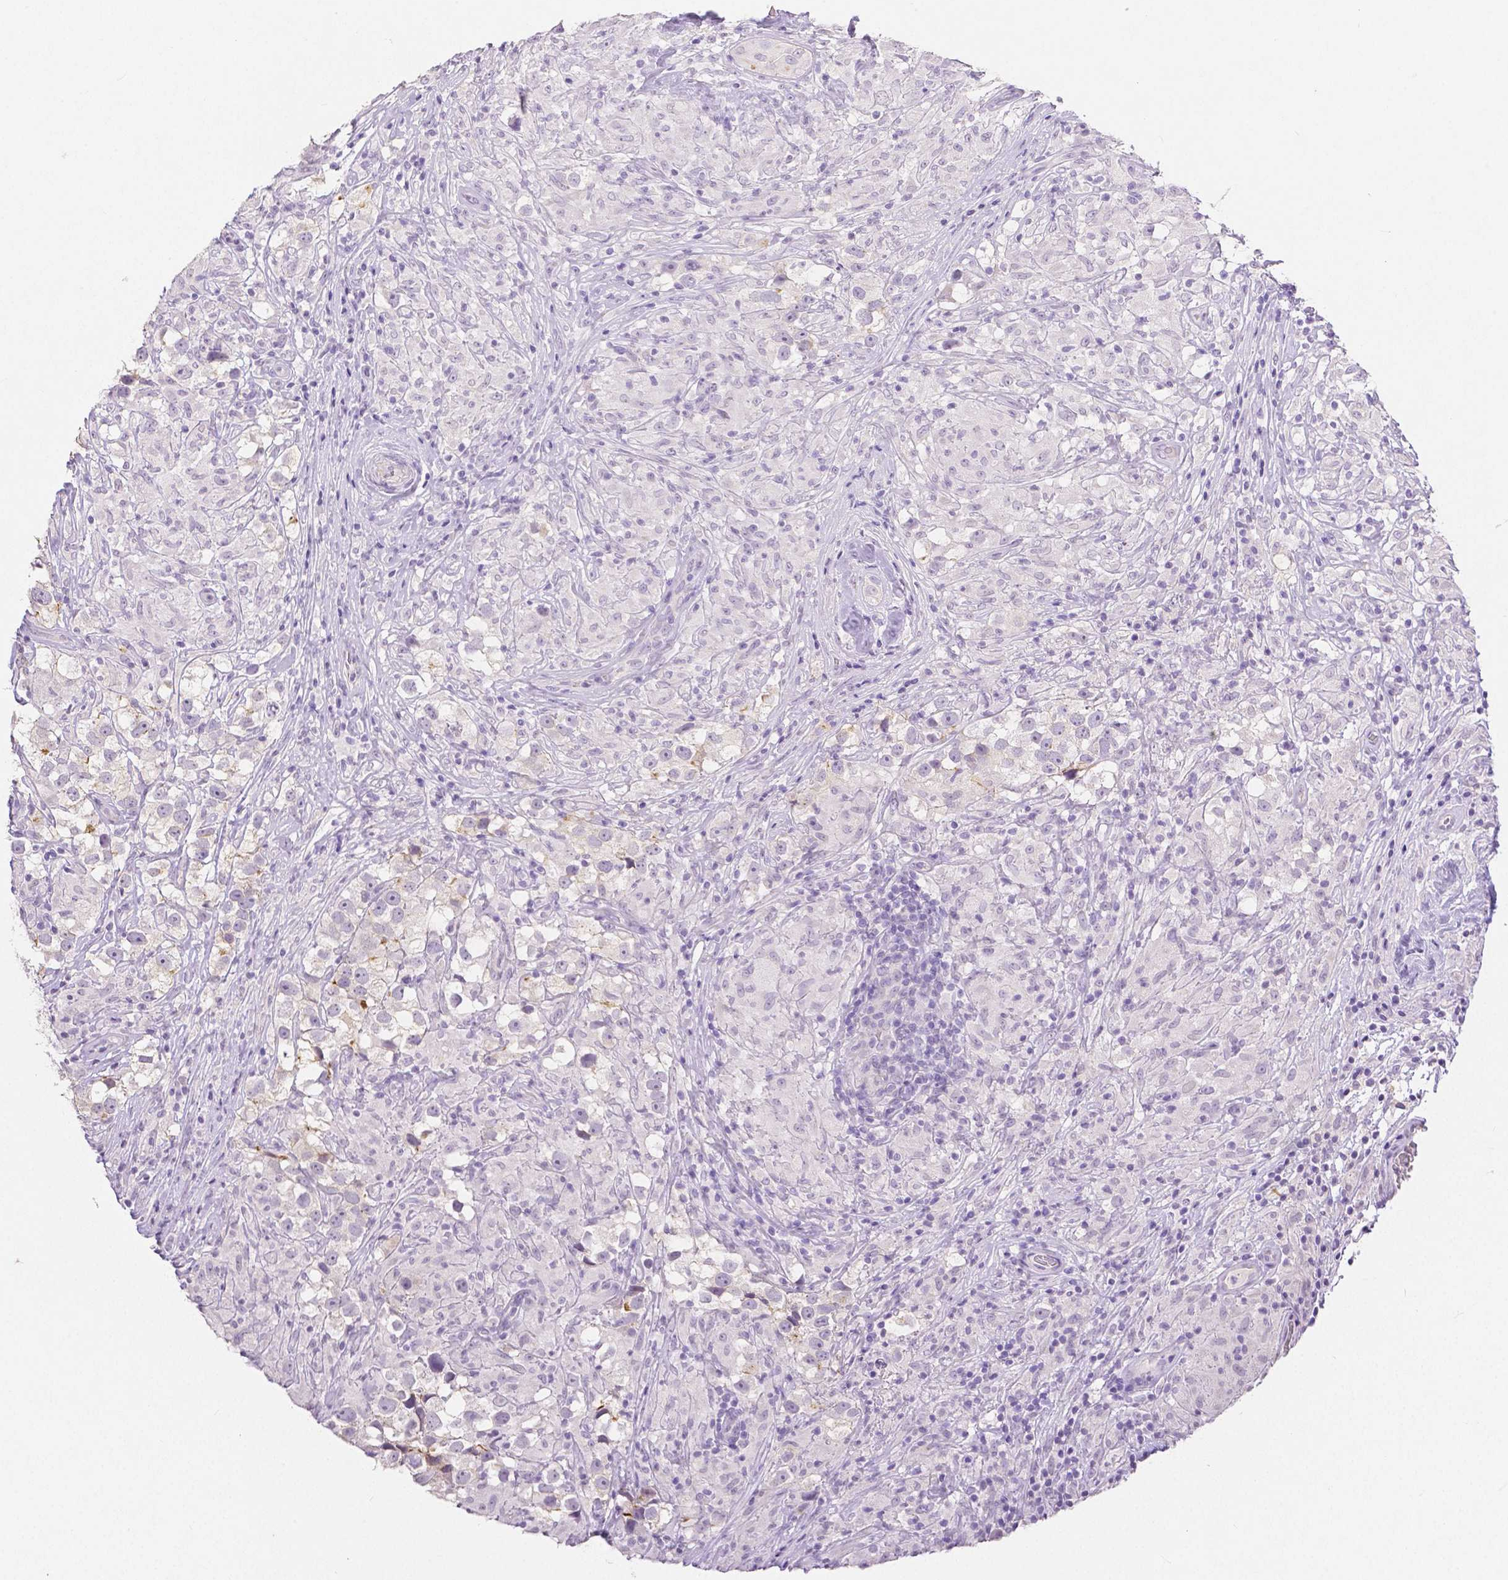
{"staining": {"intensity": "weak", "quantity": "<25%", "location": "cytoplasmic/membranous"}, "tissue": "testis cancer", "cell_type": "Tumor cells", "image_type": "cancer", "snomed": [{"axis": "morphology", "description": "Seminoma, NOS"}, {"axis": "topography", "description": "Testis"}], "caption": "DAB (3,3'-diaminobenzidine) immunohistochemical staining of human seminoma (testis) exhibits no significant staining in tumor cells.", "gene": "OCLN", "patient": {"sex": "male", "age": 46}}